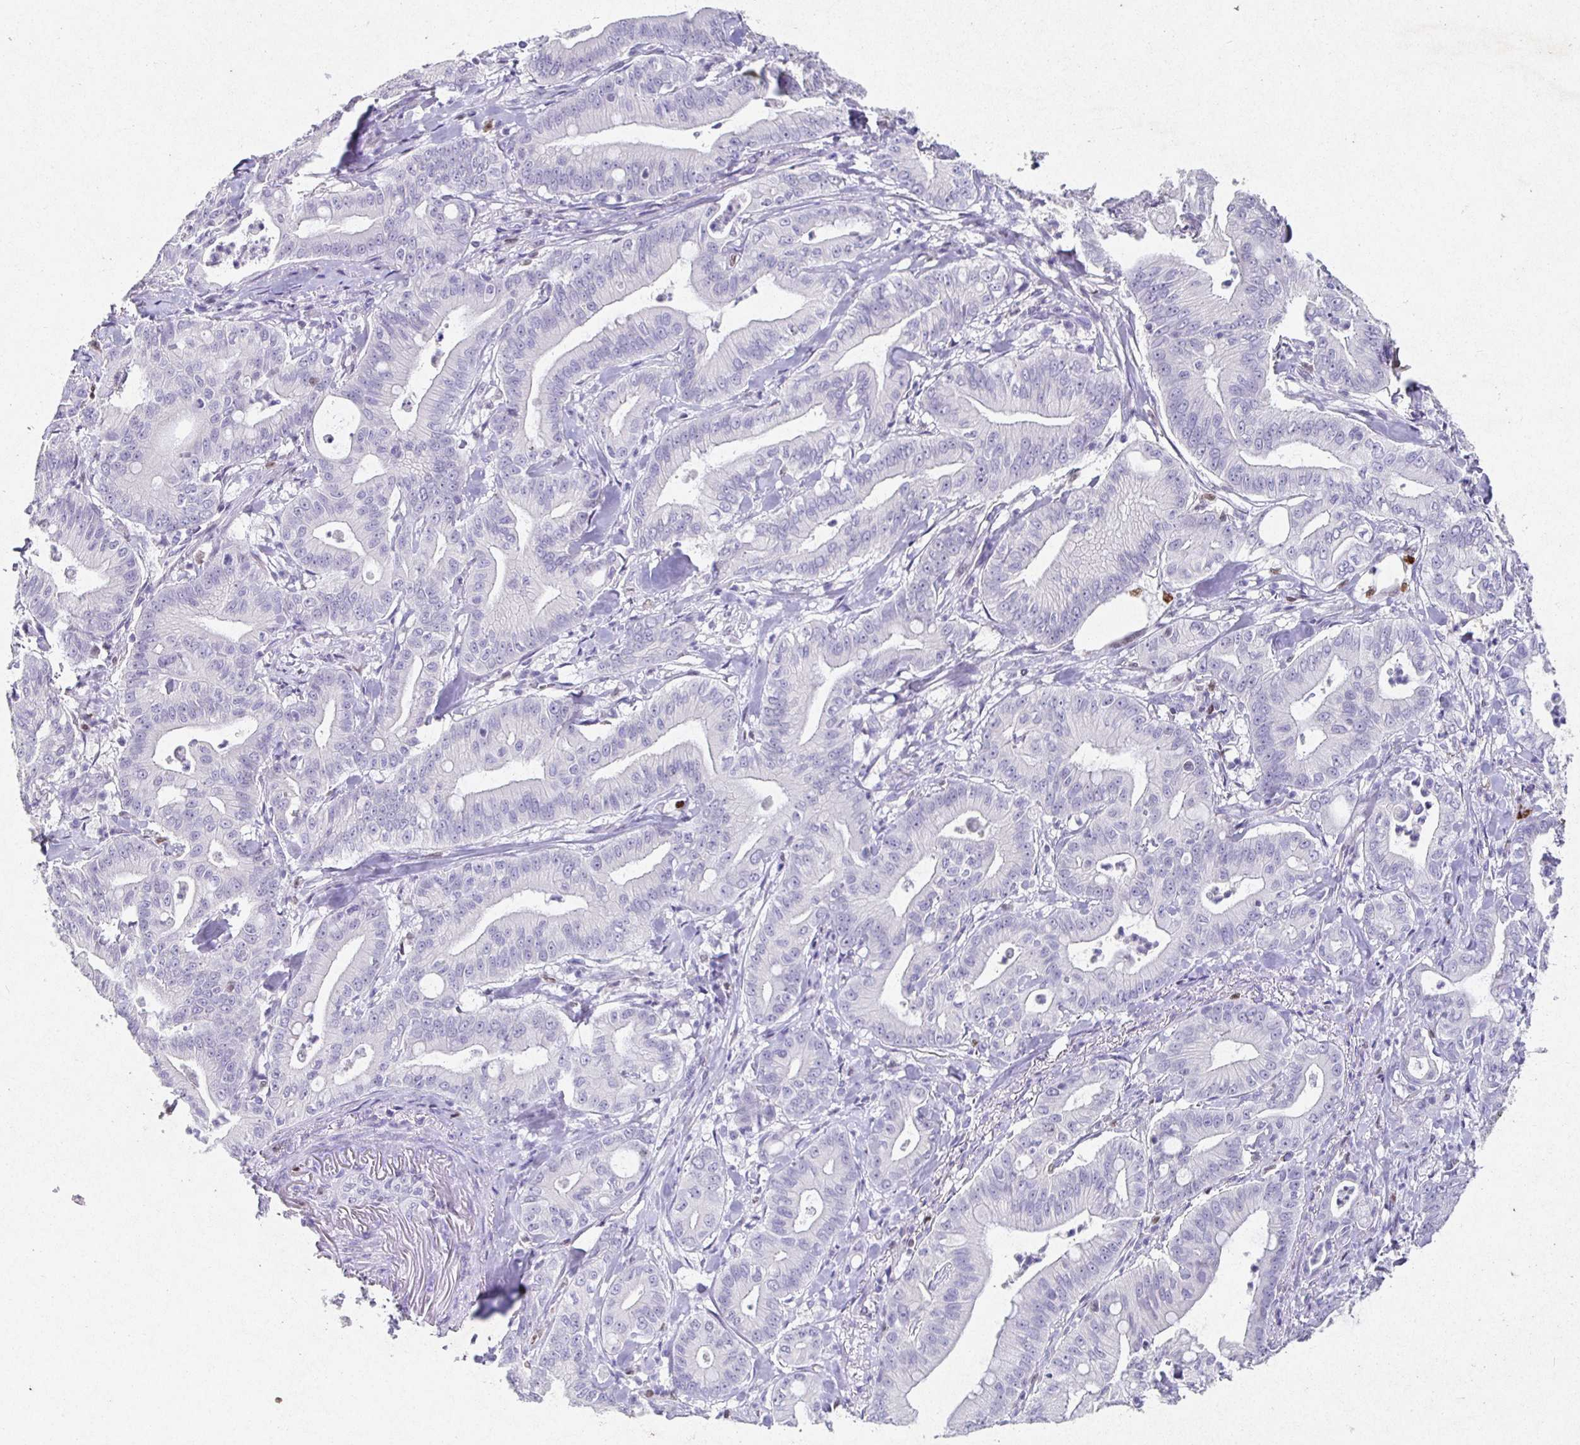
{"staining": {"intensity": "negative", "quantity": "none", "location": "none"}, "tissue": "pancreatic cancer", "cell_type": "Tumor cells", "image_type": "cancer", "snomed": [{"axis": "morphology", "description": "Adenocarcinoma, NOS"}, {"axis": "topography", "description": "Pancreas"}], "caption": "Tumor cells show no significant protein positivity in pancreatic cancer.", "gene": "SATB1", "patient": {"sex": "male", "age": 71}}